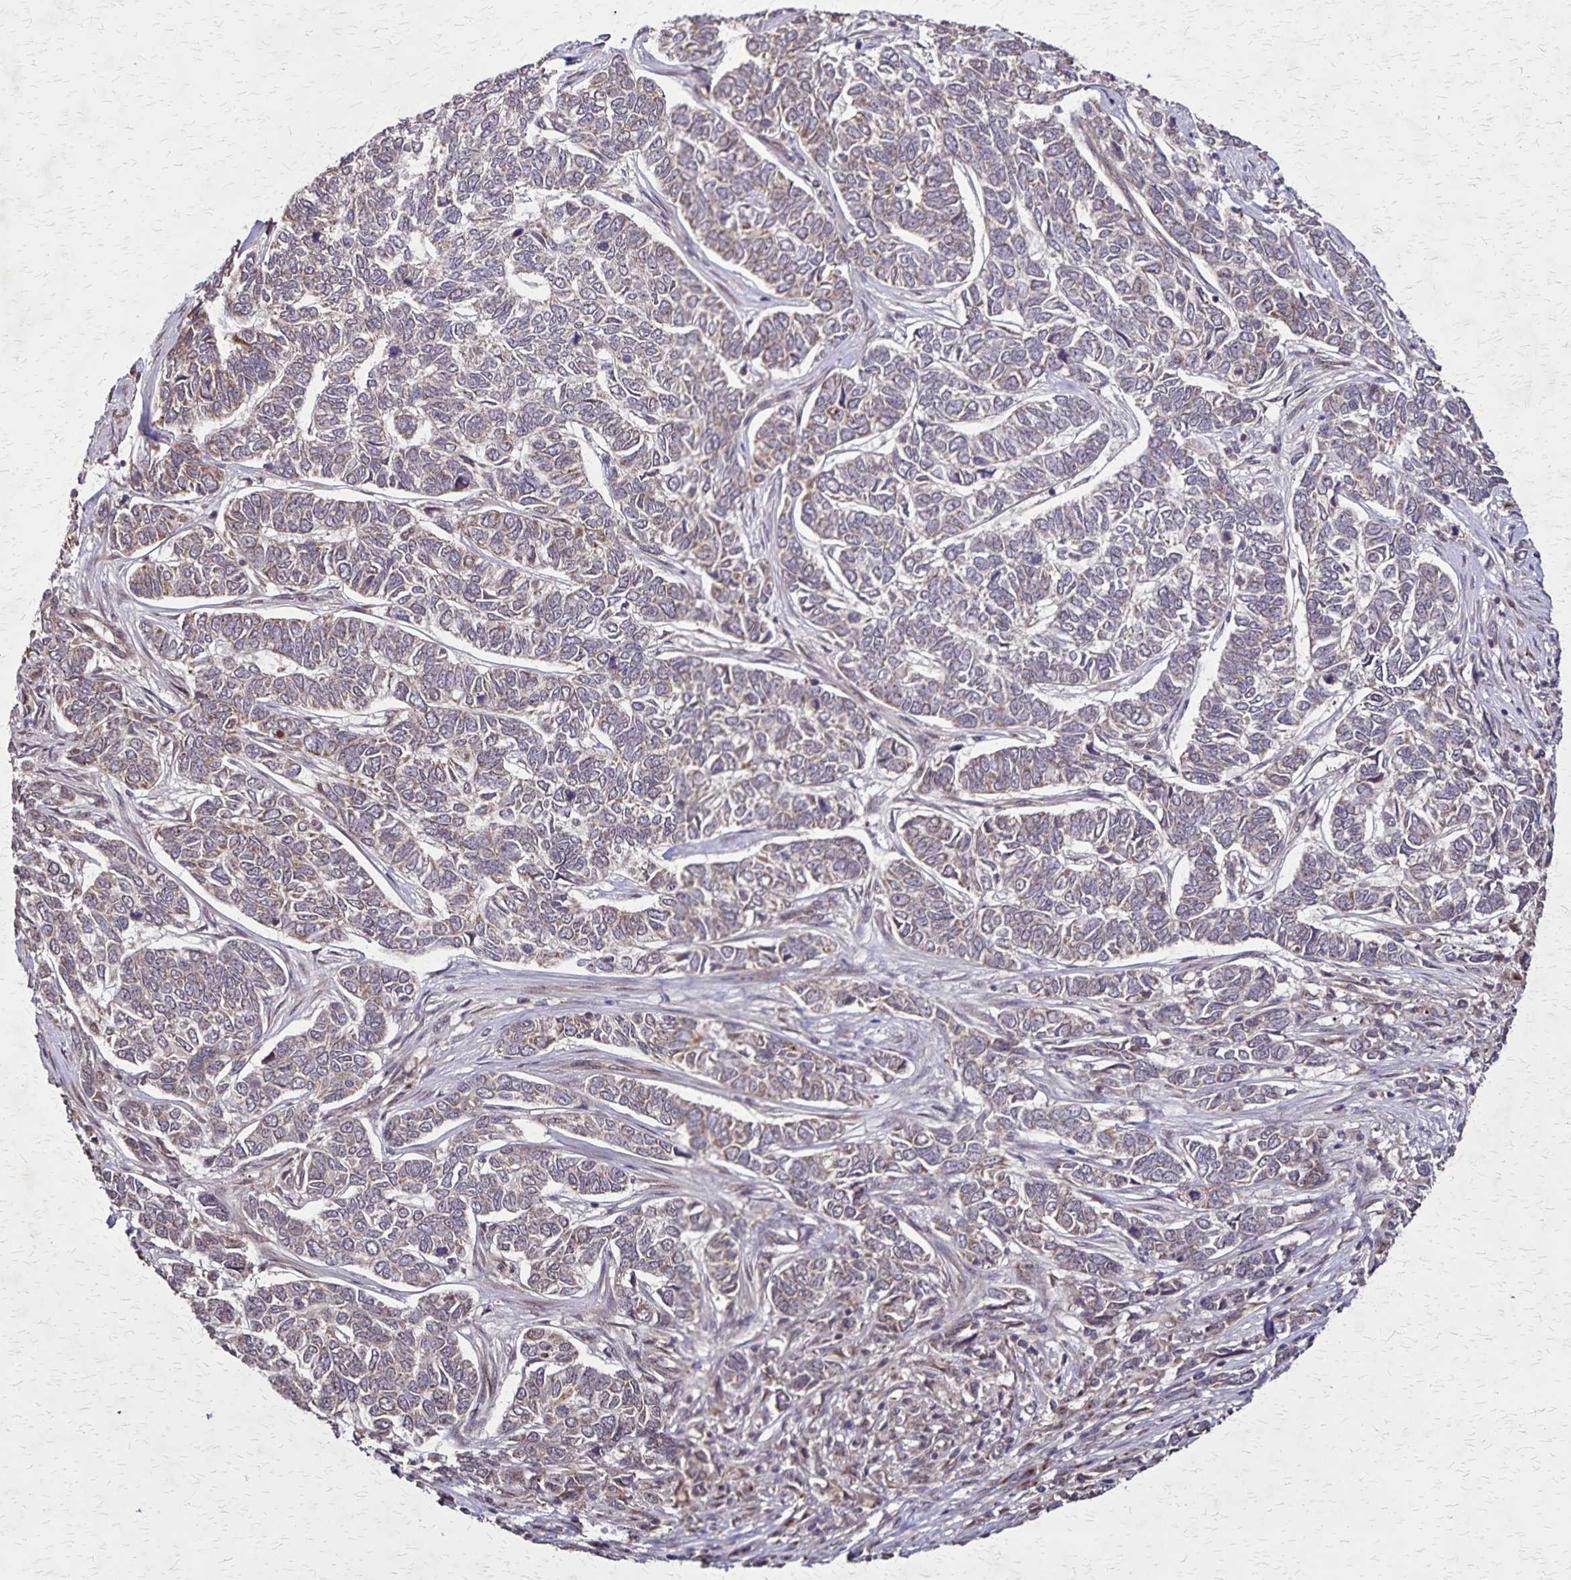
{"staining": {"intensity": "weak", "quantity": "25%-75%", "location": "cytoplasmic/membranous"}, "tissue": "skin cancer", "cell_type": "Tumor cells", "image_type": "cancer", "snomed": [{"axis": "morphology", "description": "Basal cell carcinoma"}, {"axis": "topography", "description": "Skin"}], "caption": "Immunohistochemical staining of skin basal cell carcinoma shows low levels of weak cytoplasmic/membranous positivity in about 25%-75% of tumor cells.", "gene": "NFS1", "patient": {"sex": "female", "age": 65}}